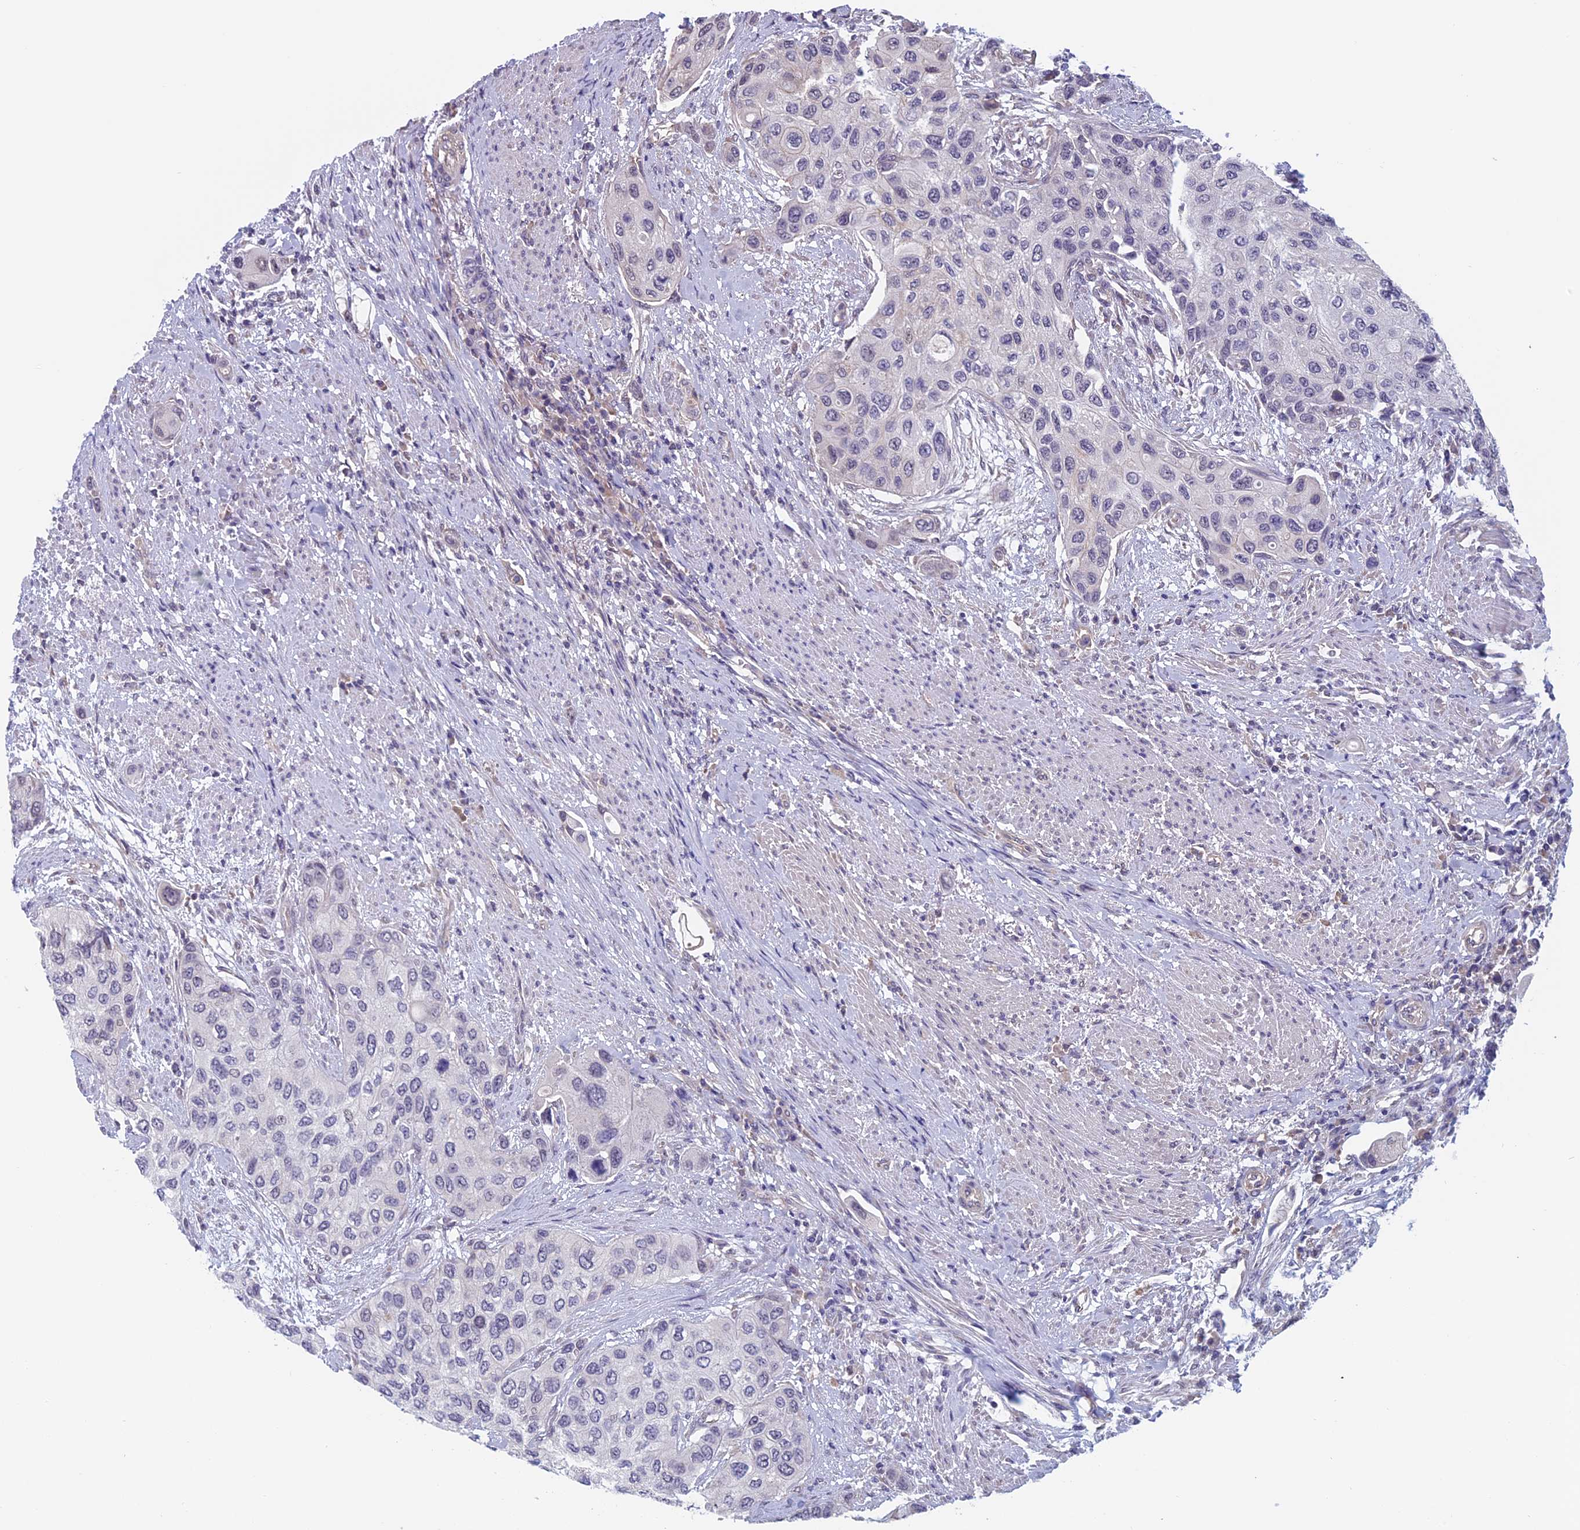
{"staining": {"intensity": "negative", "quantity": "none", "location": "none"}, "tissue": "urothelial cancer", "cell_type": "Tumor cells", "image_type": "cancer", "snomed": [{"axis": "morphology", "description": "Urothelial carcinoma, High grade"}, {"axis": "topography", "description": "Urinary bladder"}], "caption": "This is an immunohistochemistry photomicrograph of human urothelial cancer. There is no positivity in tumor cells.", "gene": "SLC1A6", "patient": {"sex": "female", "age": 56}}